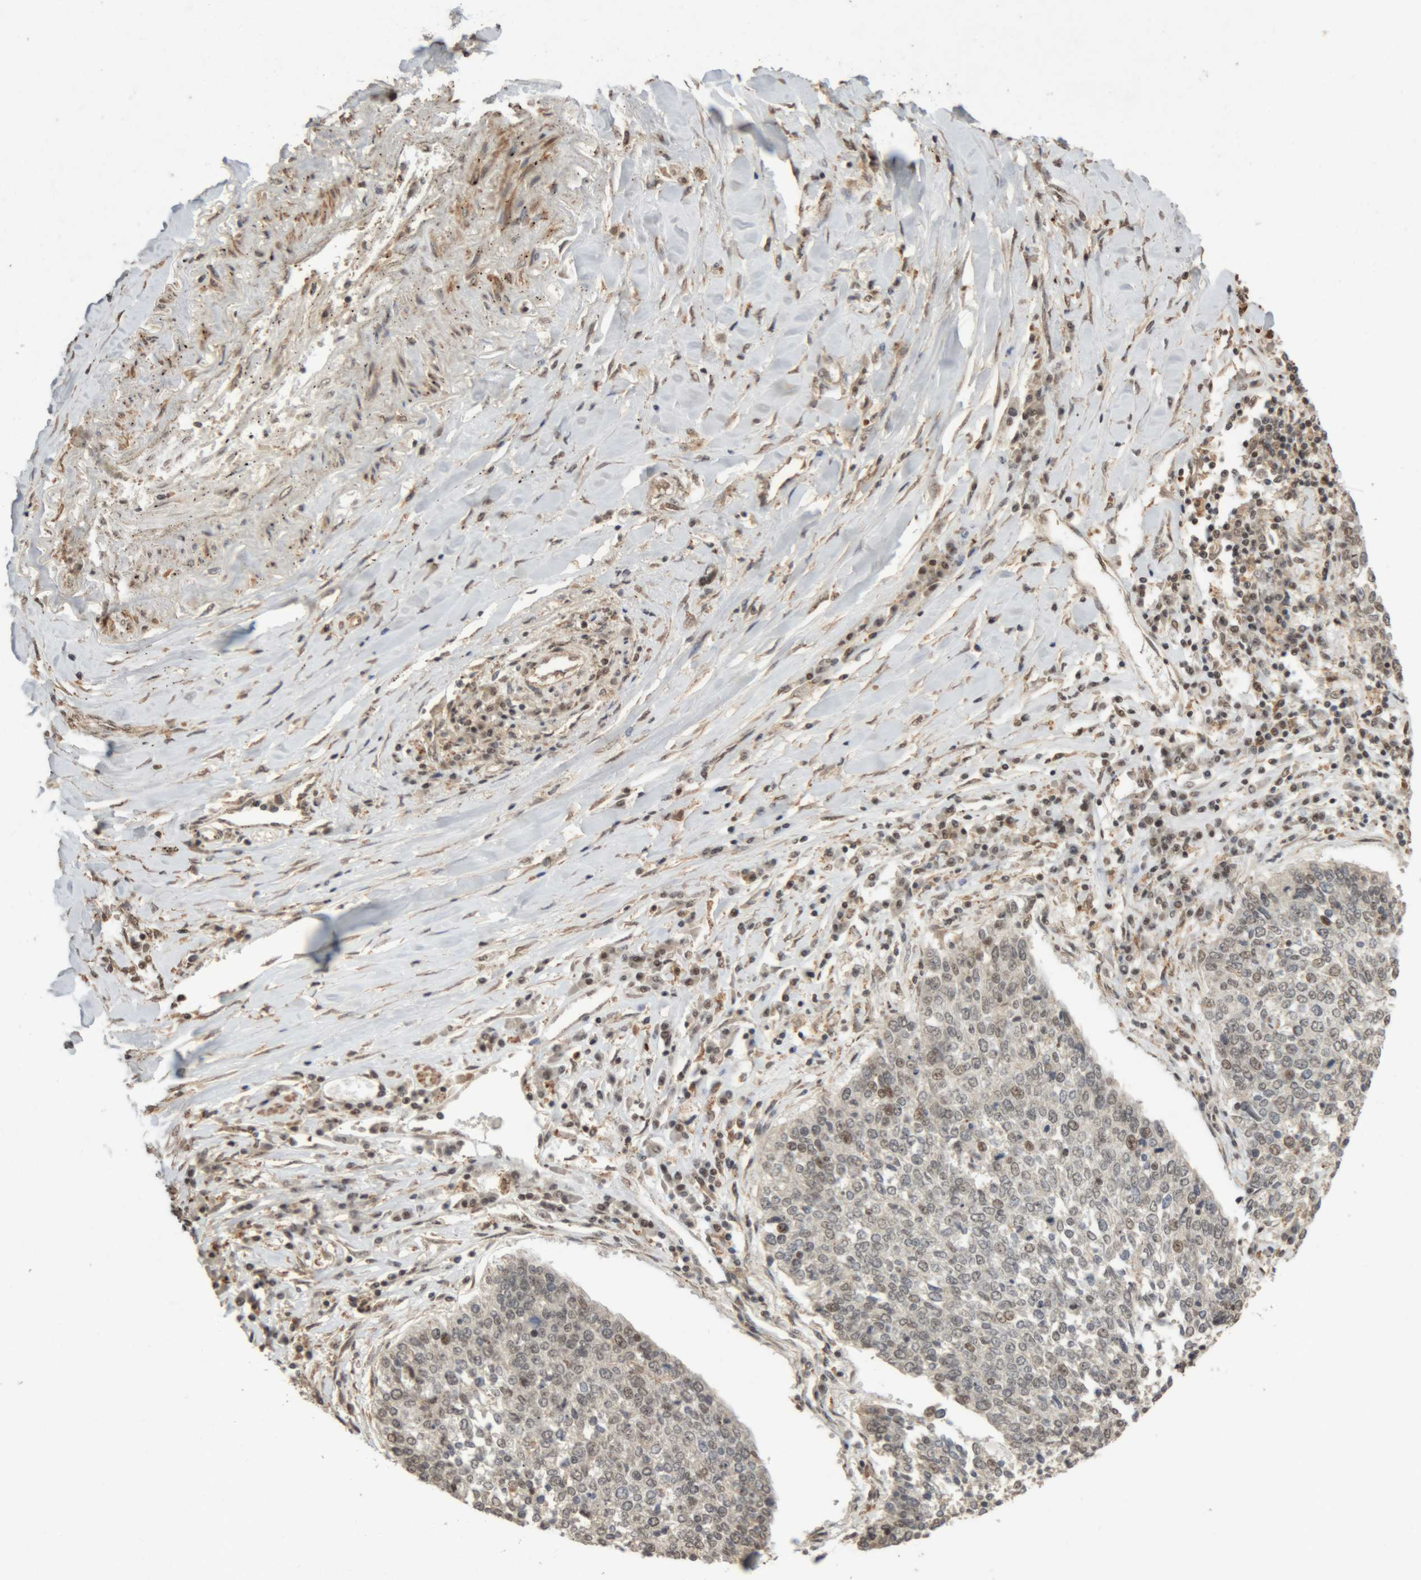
{"staining": {"intensity": "weak", "quantity": "<25%", "location": "nuclear"}, "tissue": "lung cancer", "cell_type": "Tumor cells", "image_type": "cancer", "snomed": [{"axis": "morphology", "description": "Normal tissue, NOS"}, {"axis": "morphology", "description": "Squamous cell carcinoma, NOS"}, {"axis": "topography", "description": "Cartilage tissue"}, {"axis": "topography", "description": "Bronchus"}, {"axis": "topography", "description": "Lung"}, {"axis": "topography", "description": "Peripheral nerve tissue"}], "caption": "An IHC photomicrograph of lung squamous cell carcinoma is shown. There is no staining in tumor cells of lung squamous cell carcinoma.", "gene": "KEAP1", "patient": {"sex": "female", "age": 49}}